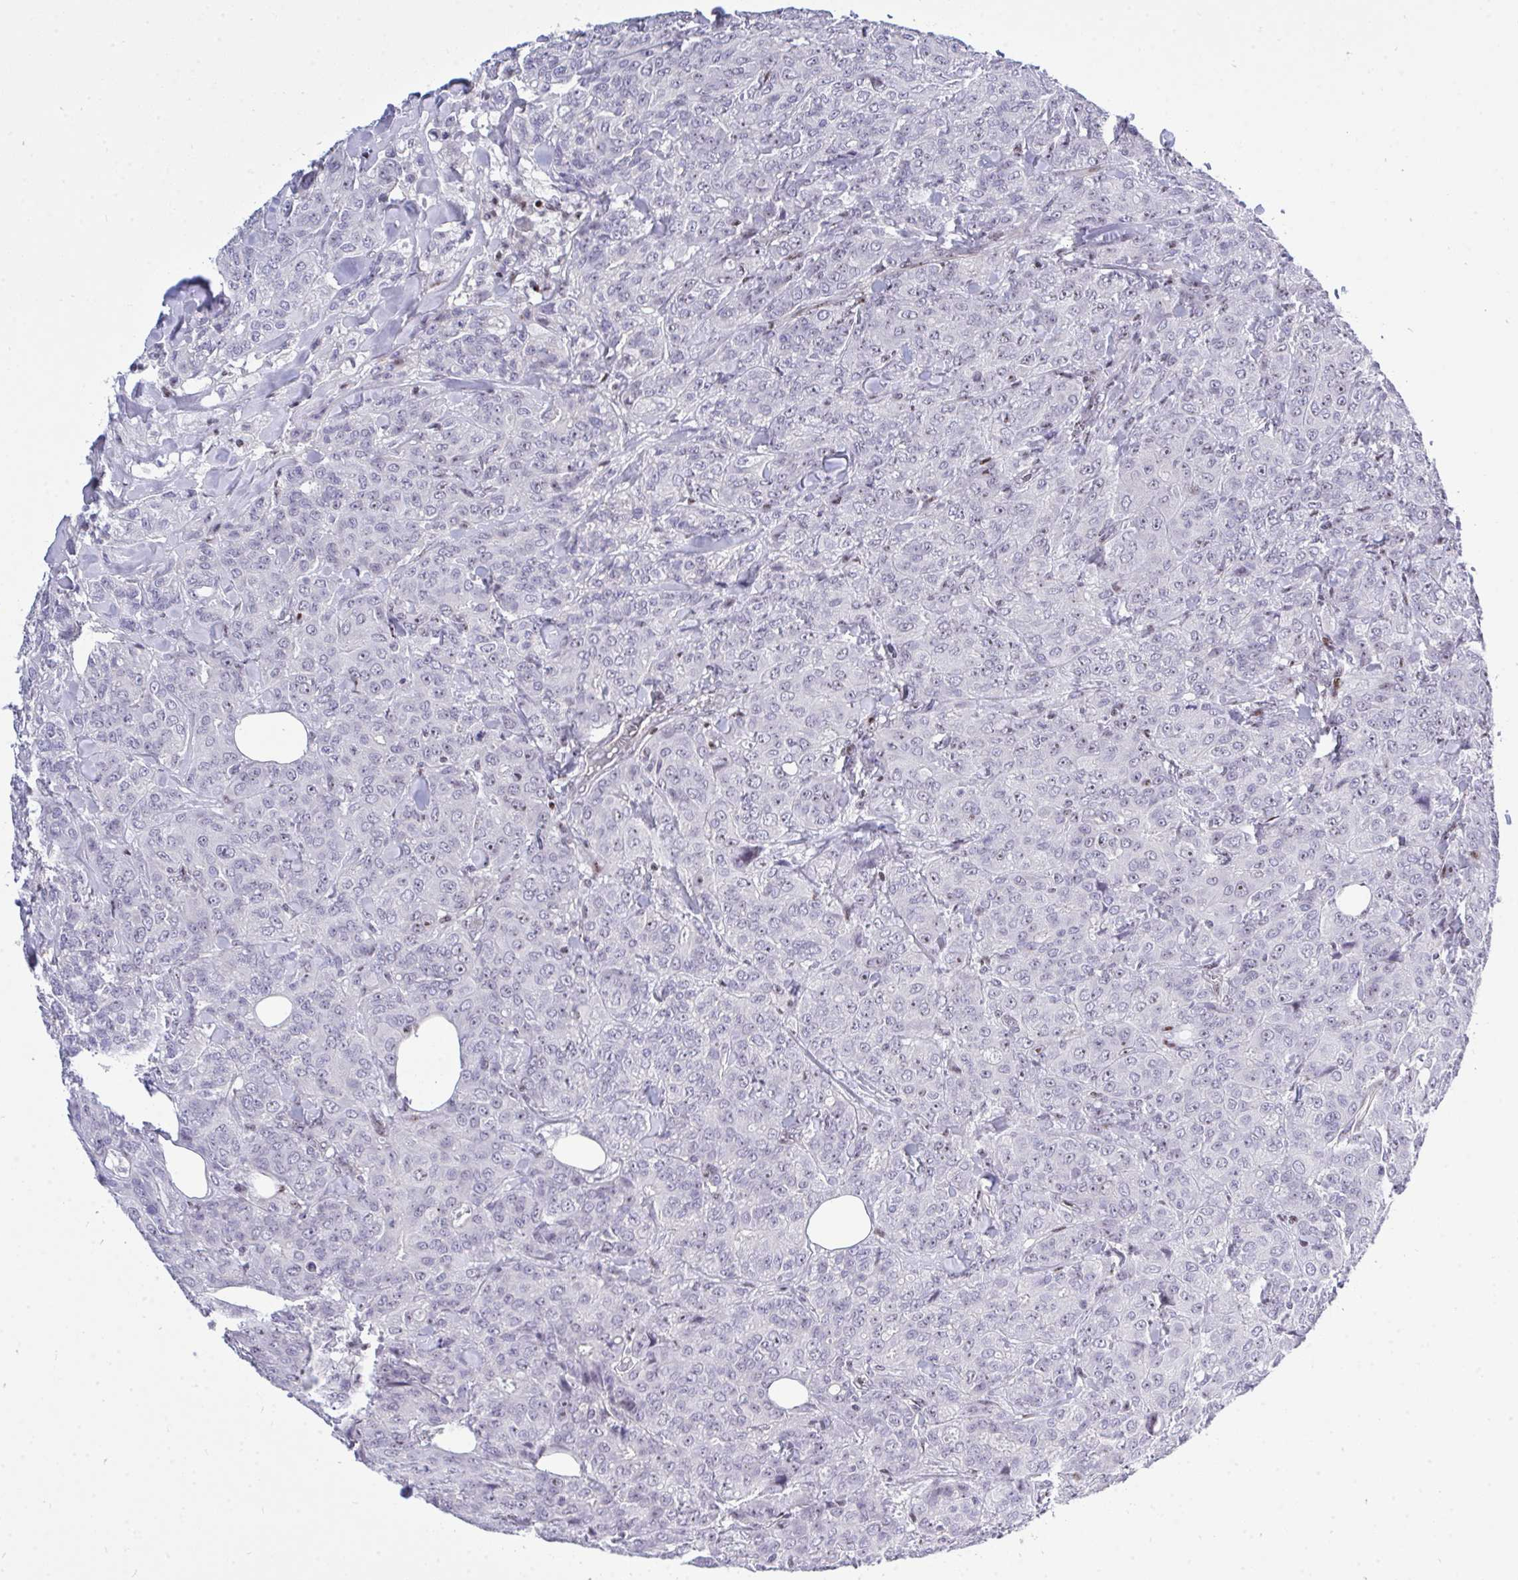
{"staining": {"intensity": "weak", "quantity": "<25%", "location": "nuclear"}, "tissue": "breast cancer", "cell_type": "Tumor cells", "image_type": "cancer", "snomed": [{"axis": "morphology", "description": "Normal tissue, NOS"}, {"axis": "morphology", "description": "Duct carcinoma"}, {"axis": "topography", "description": "Breast"}], "caption": "This is an immunohistochemistry photomicrograph of breast cancer. There is no positivity in tumor cells.", "gene": "PLPPR3", "patient": {"sex": "female", "age": 43}}